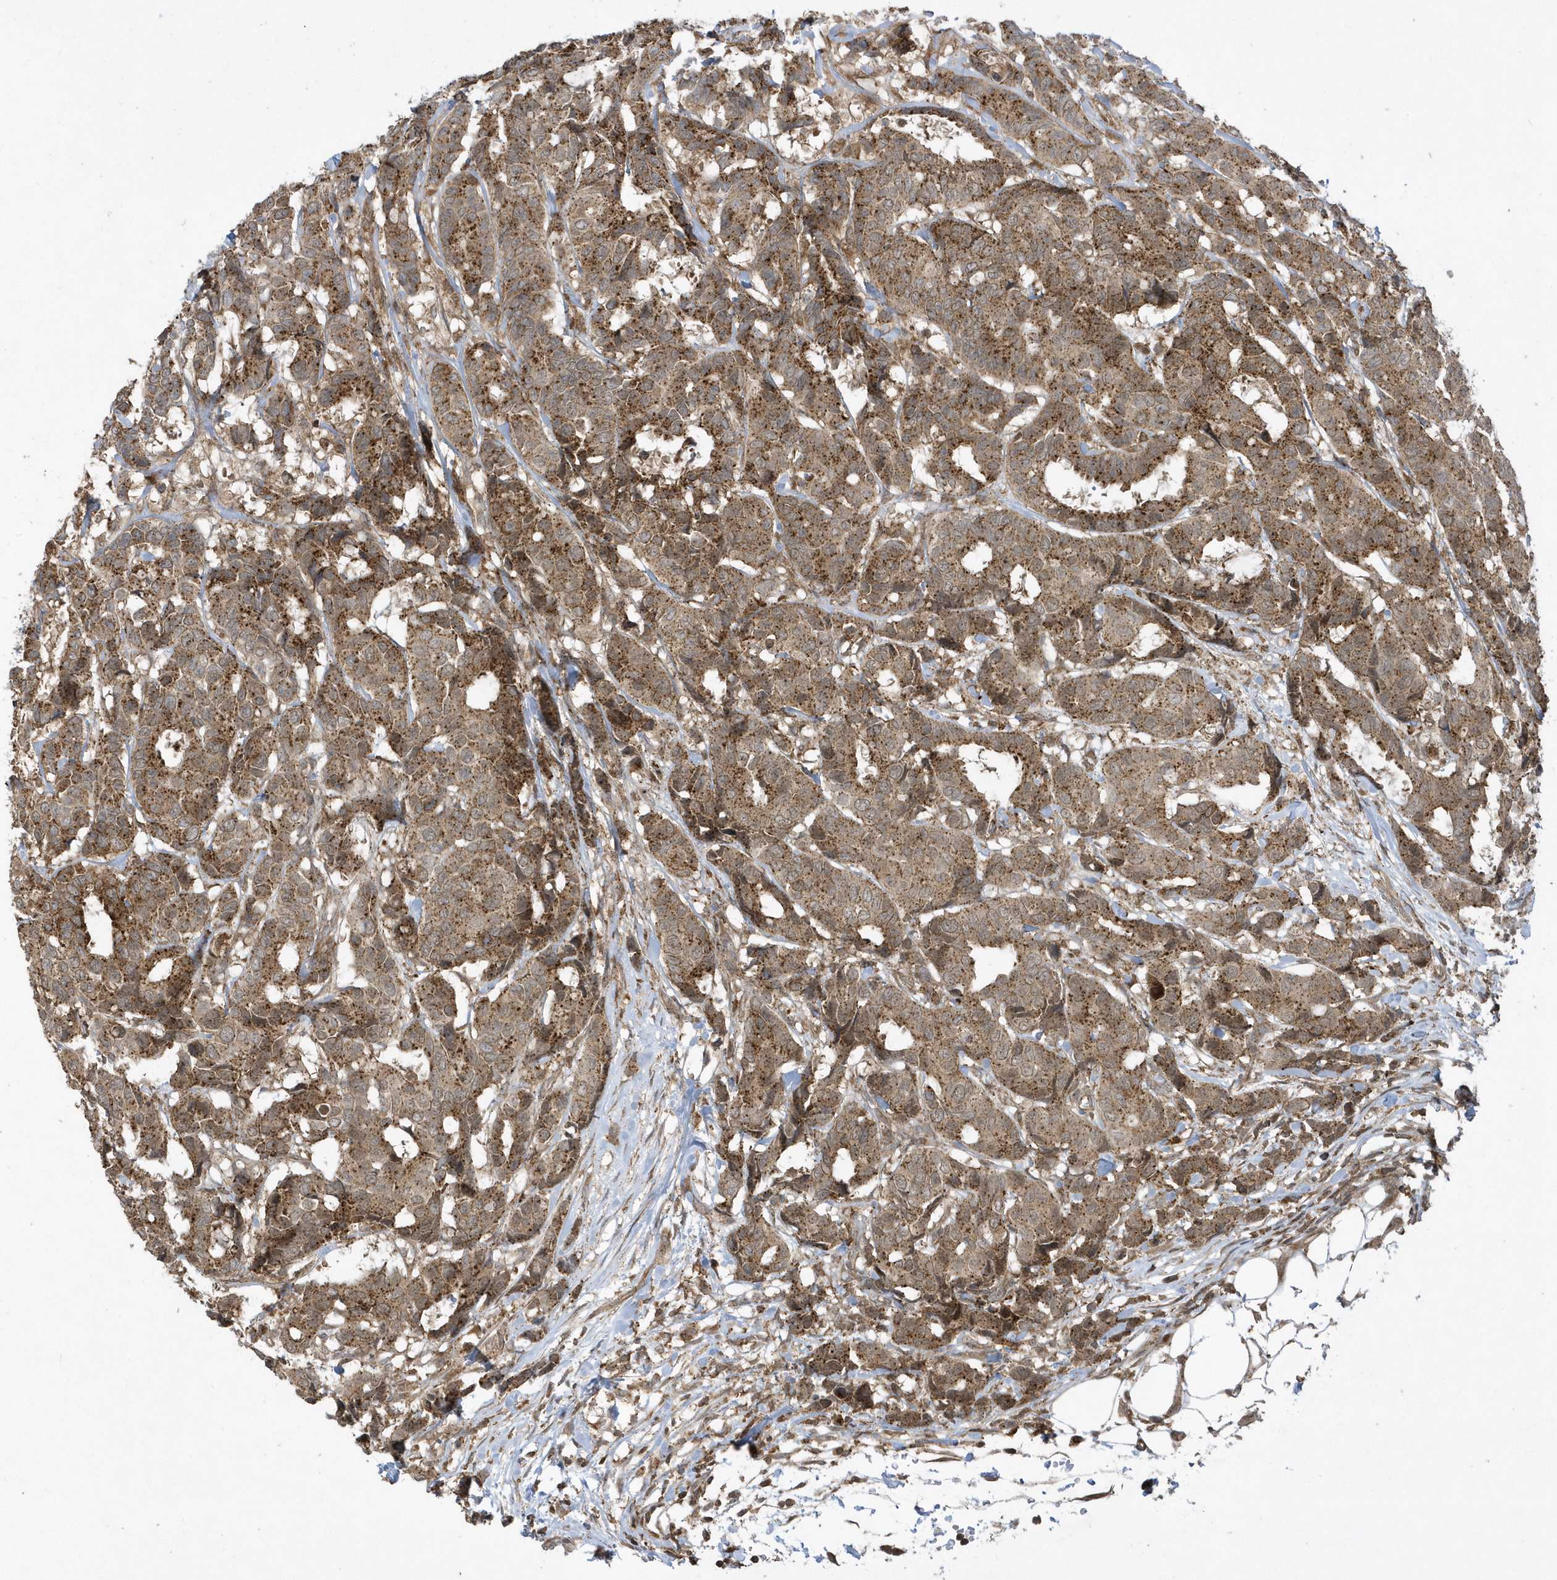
{"staining": {"intensity": "moderate", "quantity": ">75%", "location": "cytoplasmic/membranous"}, "tissue": "breast cancer", "cell_type": "Tumor cells", "image_type": "cancer", "snomed": [{"axis": "morphology", "description": "Duct carcinoma"}, {"axis": "topography", "description": "Breast"}], "caption": "A brown stain shows moderate cytoplasmic/membranous expression of a protein in breast cancer (intraductal carcinoma) tumor cells. (Brightfield microscopy of DAB IHC at high magnification).", "gene": "STAMBP", "patient": {"sex": "female", "age": 87}}